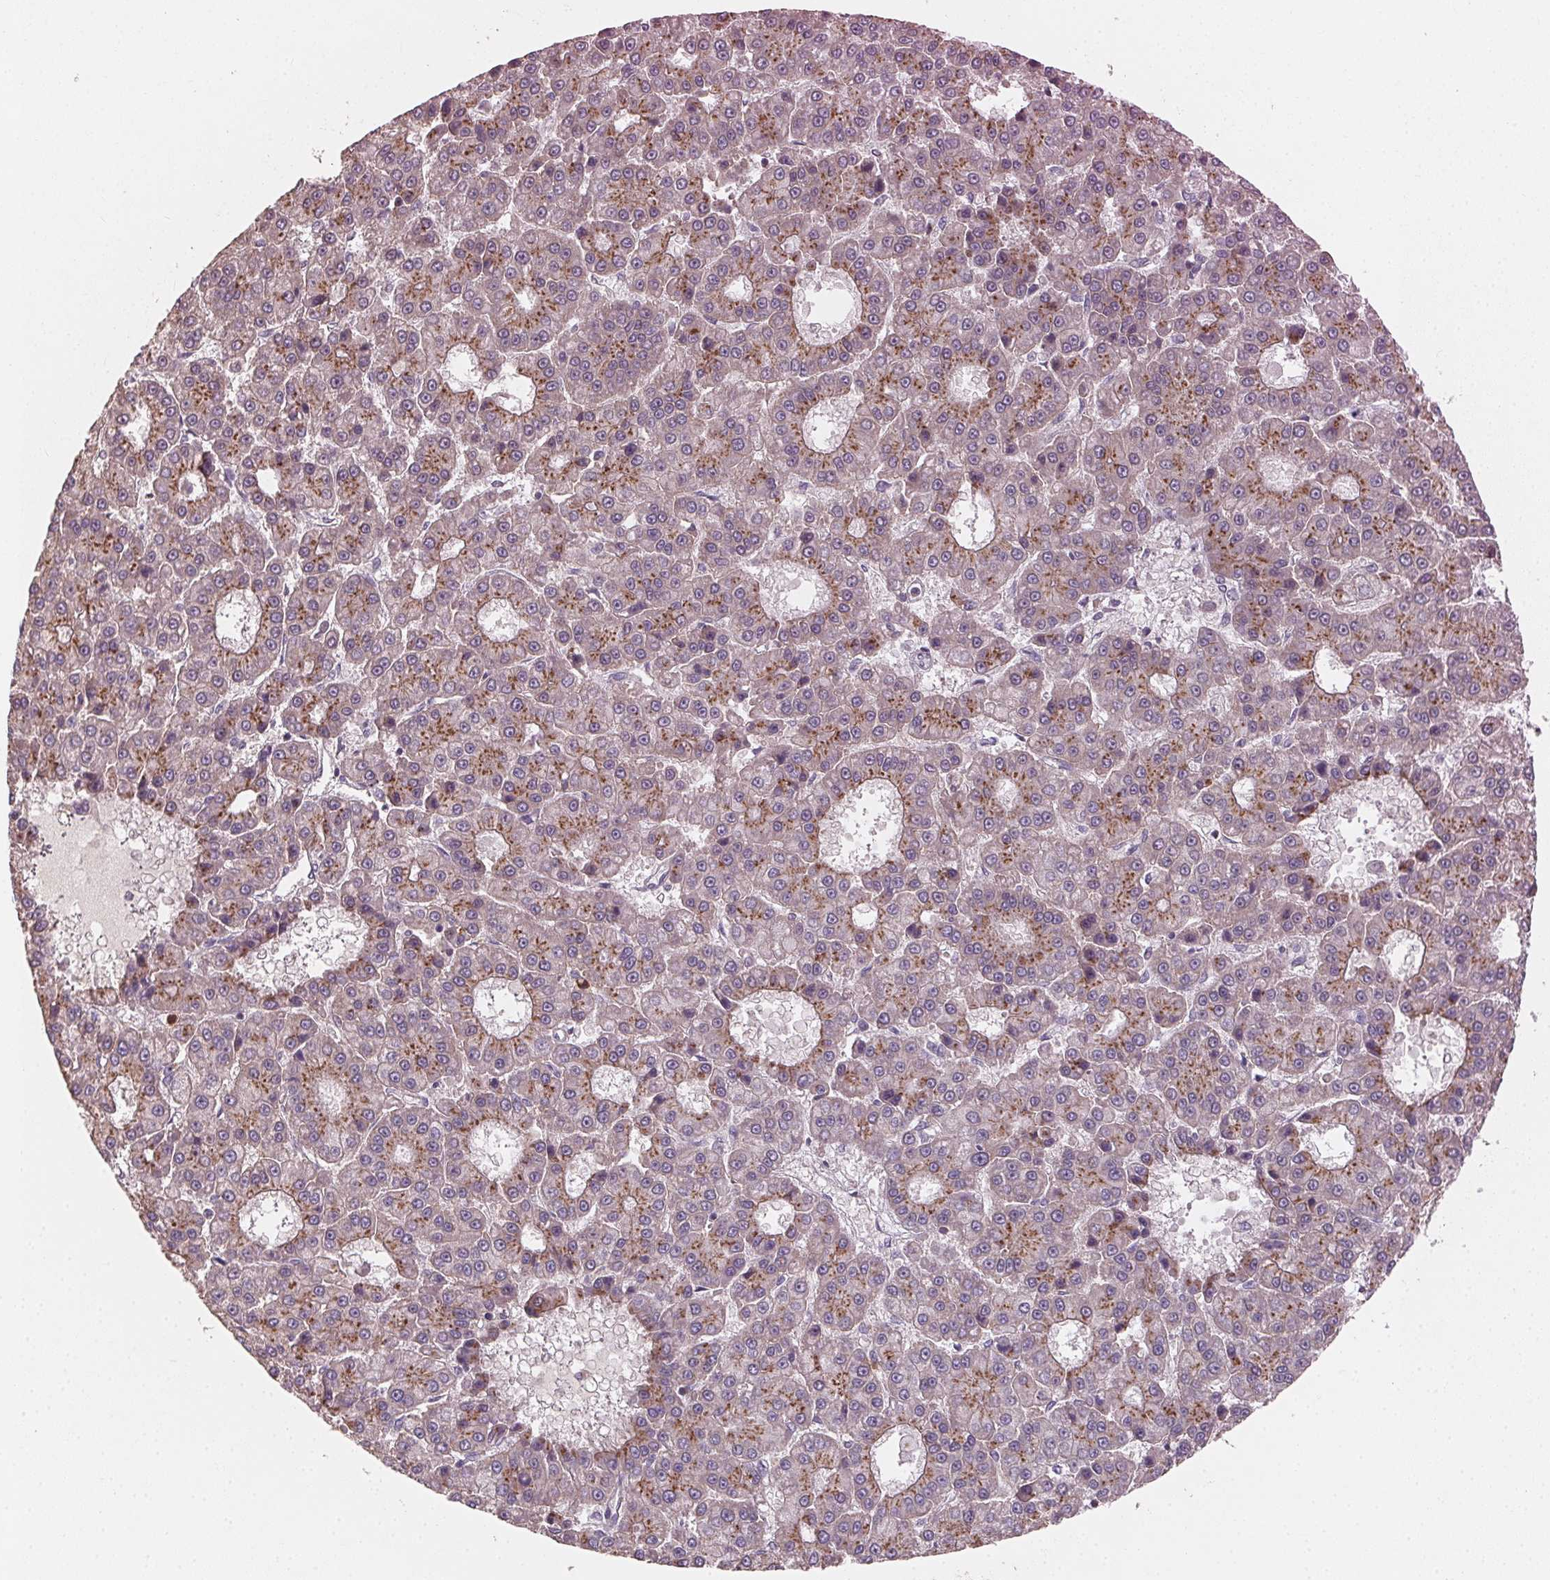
{"staining": {"intensity": "moderate", "quantity": "25%-75%", "location": "cytoplasmic/membranous"}, "tissue": "liver cancer", "cell_type": "Tumor cells", "image_type": "cancer", "snomed": [{"axis": "morphology", "description": "Carcinoma, Hepatocellular, NOS"}, {"axis": "topography", "description": "Liver"}], "caption": "Immunohistochemical staining of liver cancer (hepatocellular carcinoma) reveals moderate cytoplasmic/membranous protein expression in about 25%-75% of tumor cells.", "gene": "AP1S1", "patient": {"sex": "male", "age": 70}}